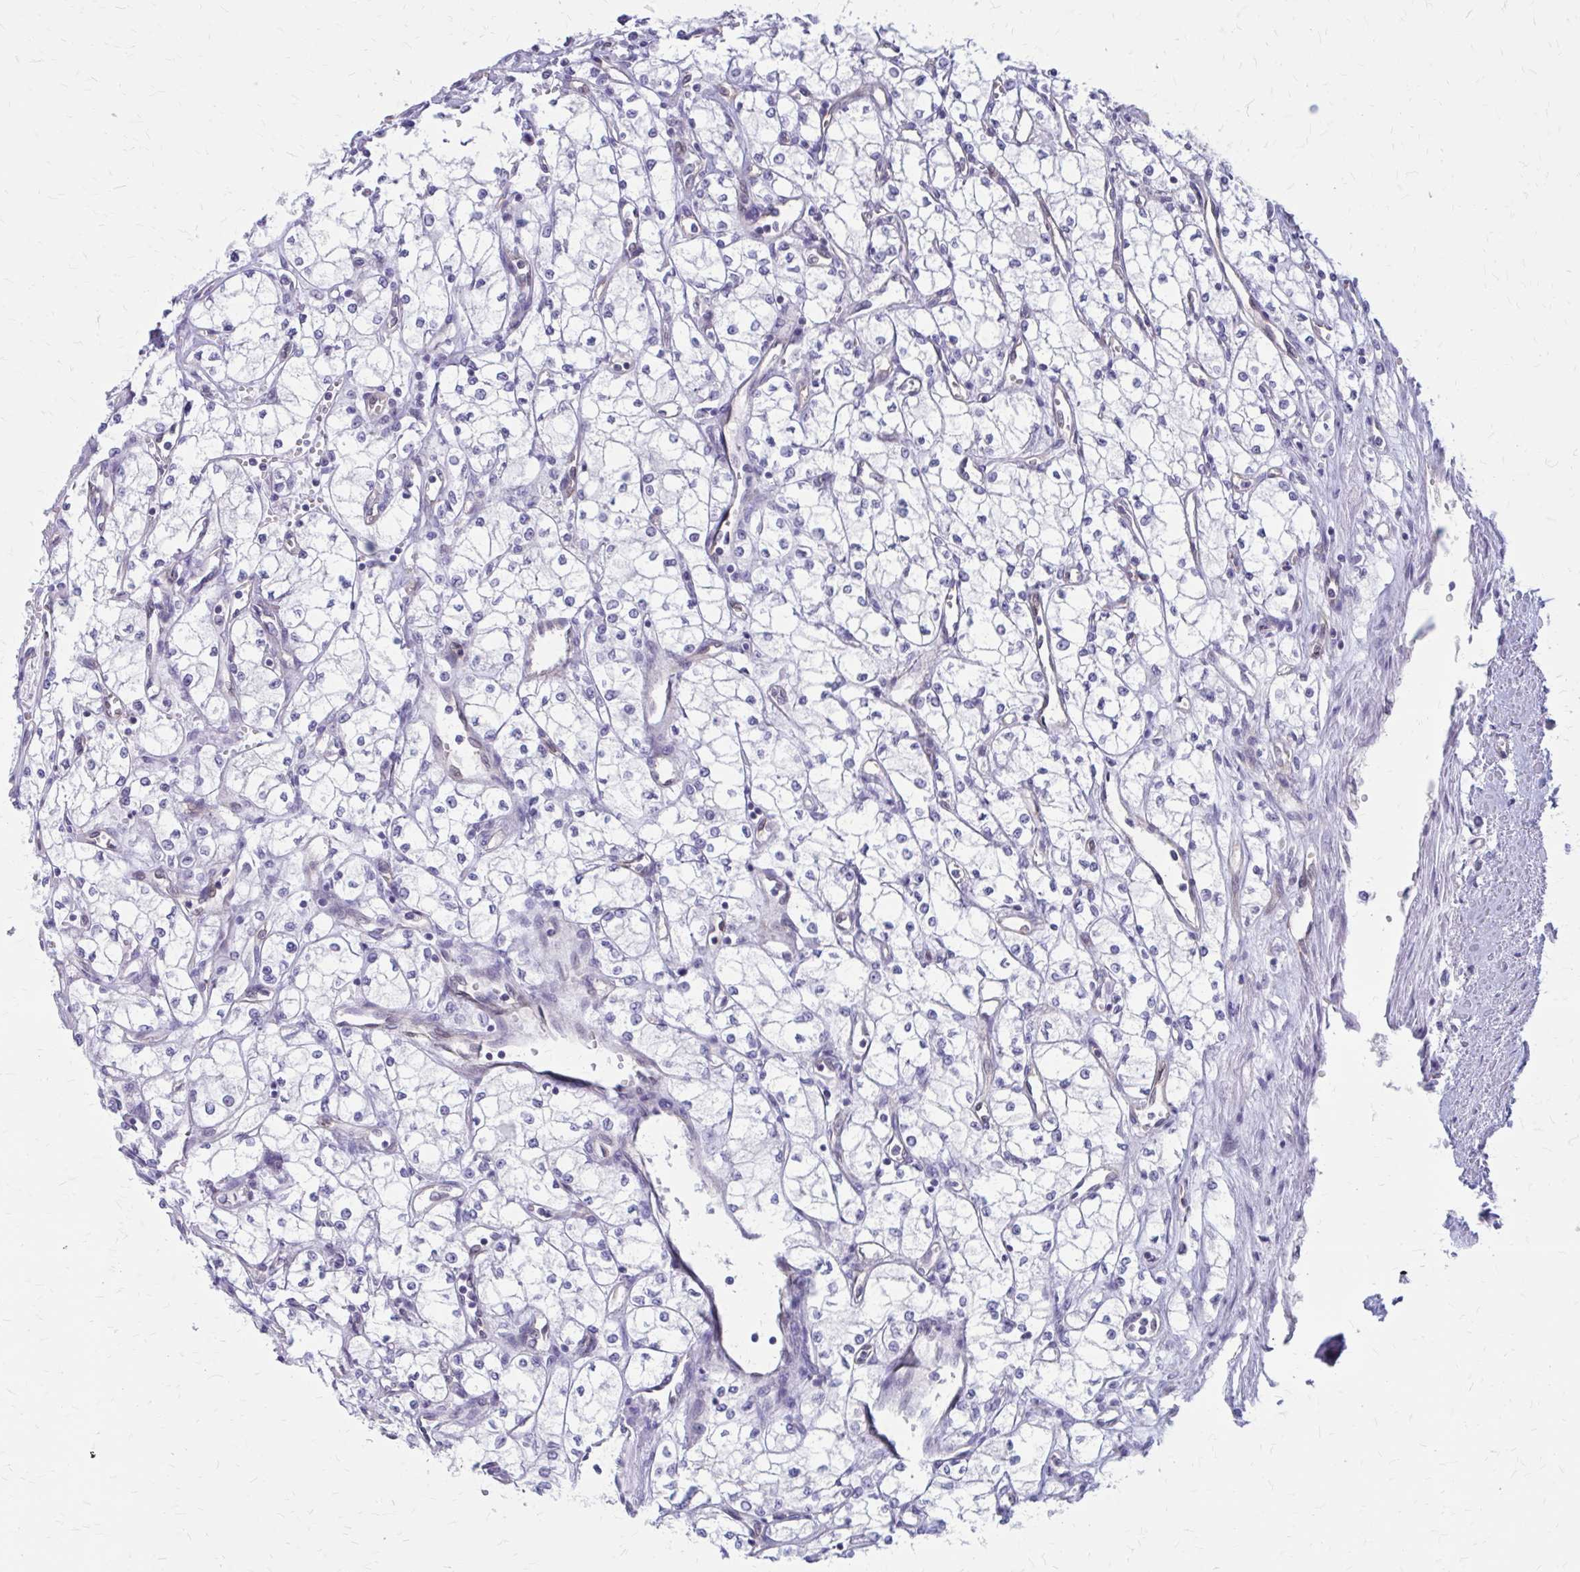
{"staining": {"intensity": "negative", "quantity": "none", "location": "none"}, "tissue": "renal cancer", "cell_type": "Tumor cells", "image_type": "cancer", "snomed": [{"axis": "morphology", "description": "Adenocarcinoma, NOS"}, {"axis": "topography", "description": "Kidney"}], "caption": "Protein analysis of renal adenocarcinoma shows no significant expression in tumor cells.", "gene": "CLIC2", "patient": {"sex": "male", "age": 59}}